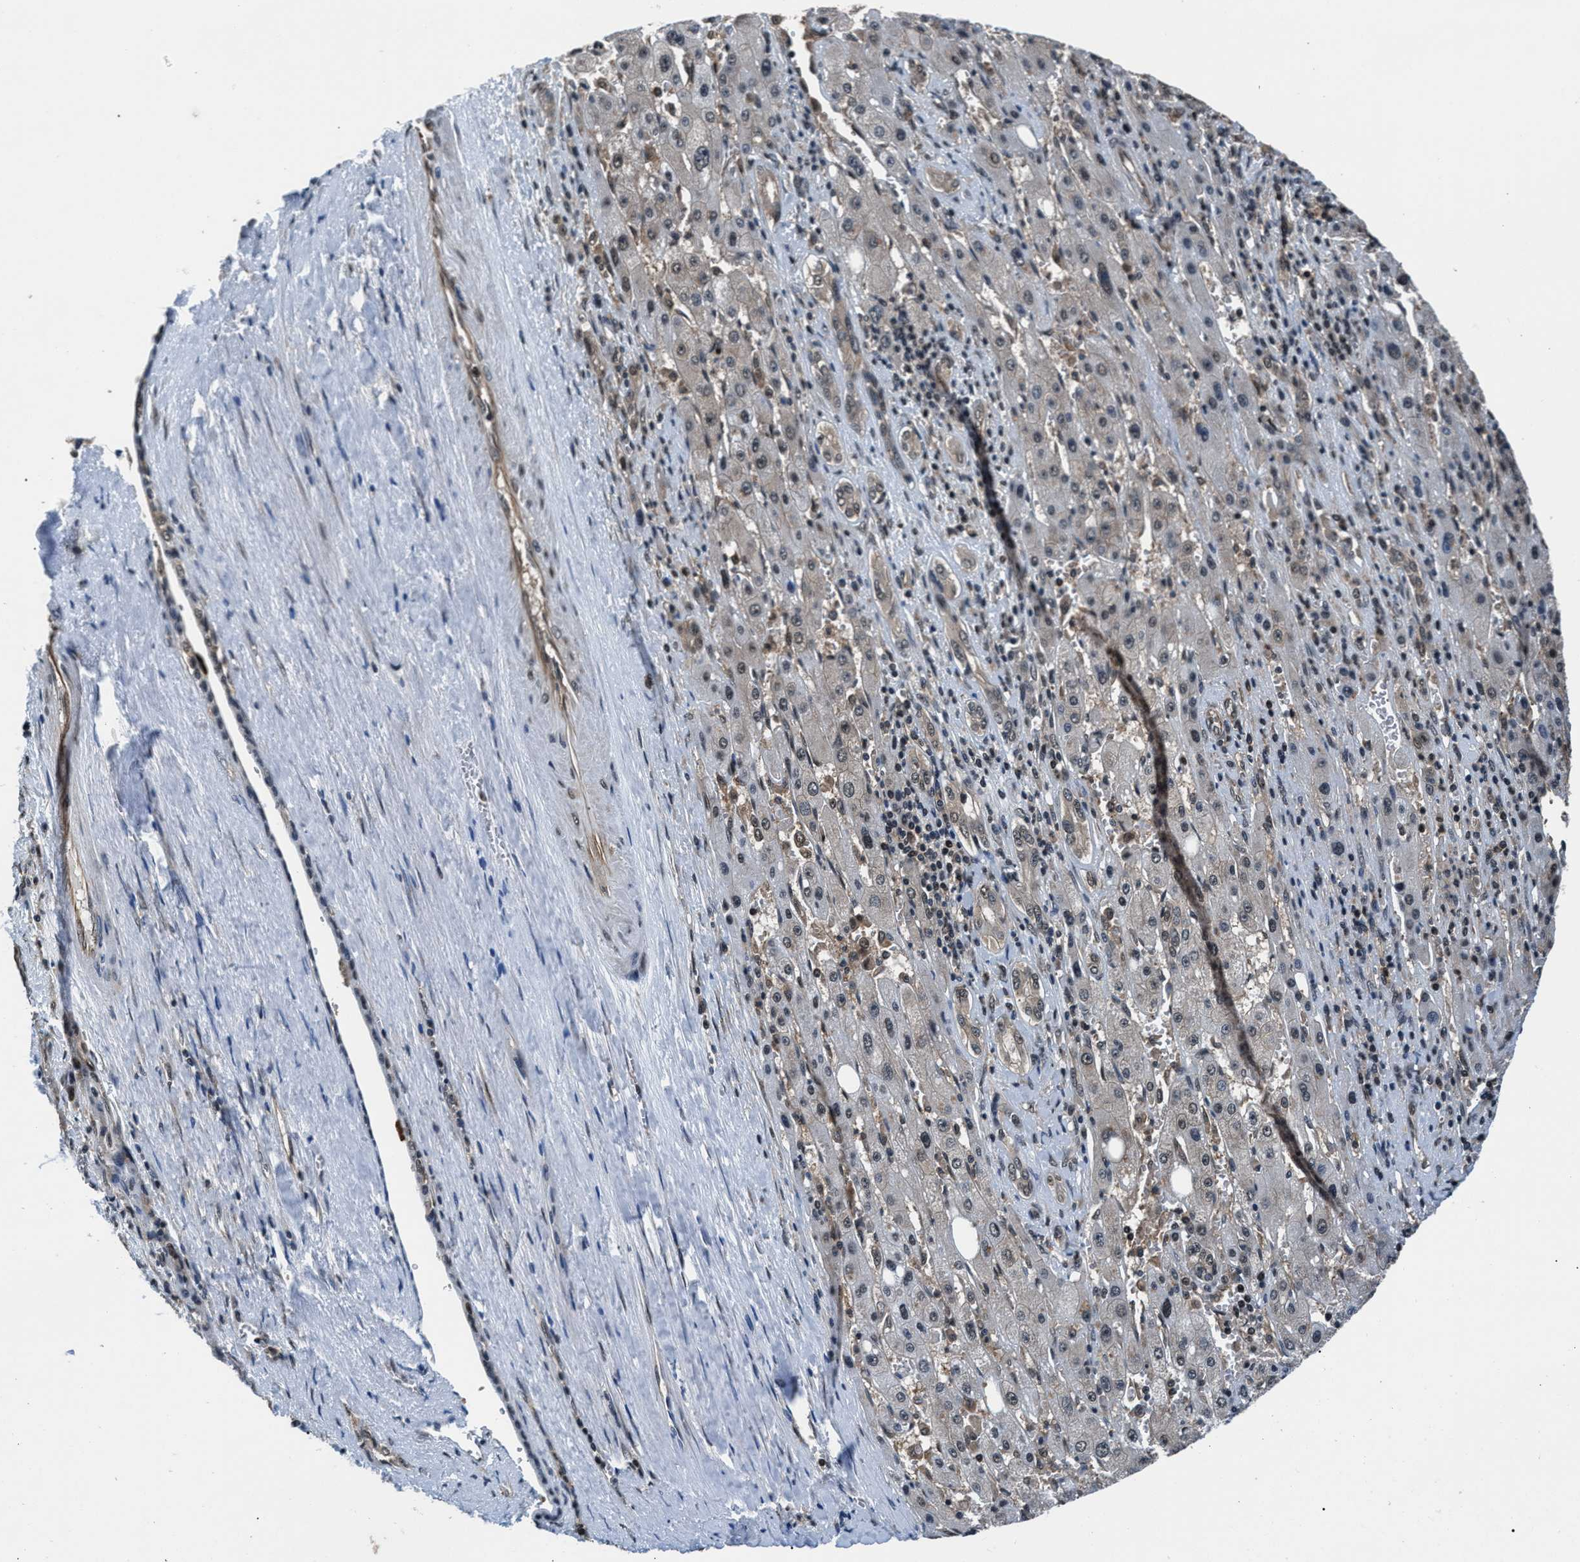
{"staining": {"intensity": "moderate", "quantity": ">75%", "location": "cytoplasmic/membranous,nuclear"}, "tissue": "liver cancer", "cell_type": "Tumor cells", "image_type": "cancer", "snomed": [{"axis": "morphology", "description": "Carcinoma, Hepatocellular, NOS"}, {"axis": "topography", "description": "Liver"}], "caption": "Liver hepatocellular carcinoma stained for a protein displays moderate cytoplasmic/membranous and nuclear positivity in tumor cells.", "gene": "RBM33", "patient": {"sex": "female", "age": 73}}